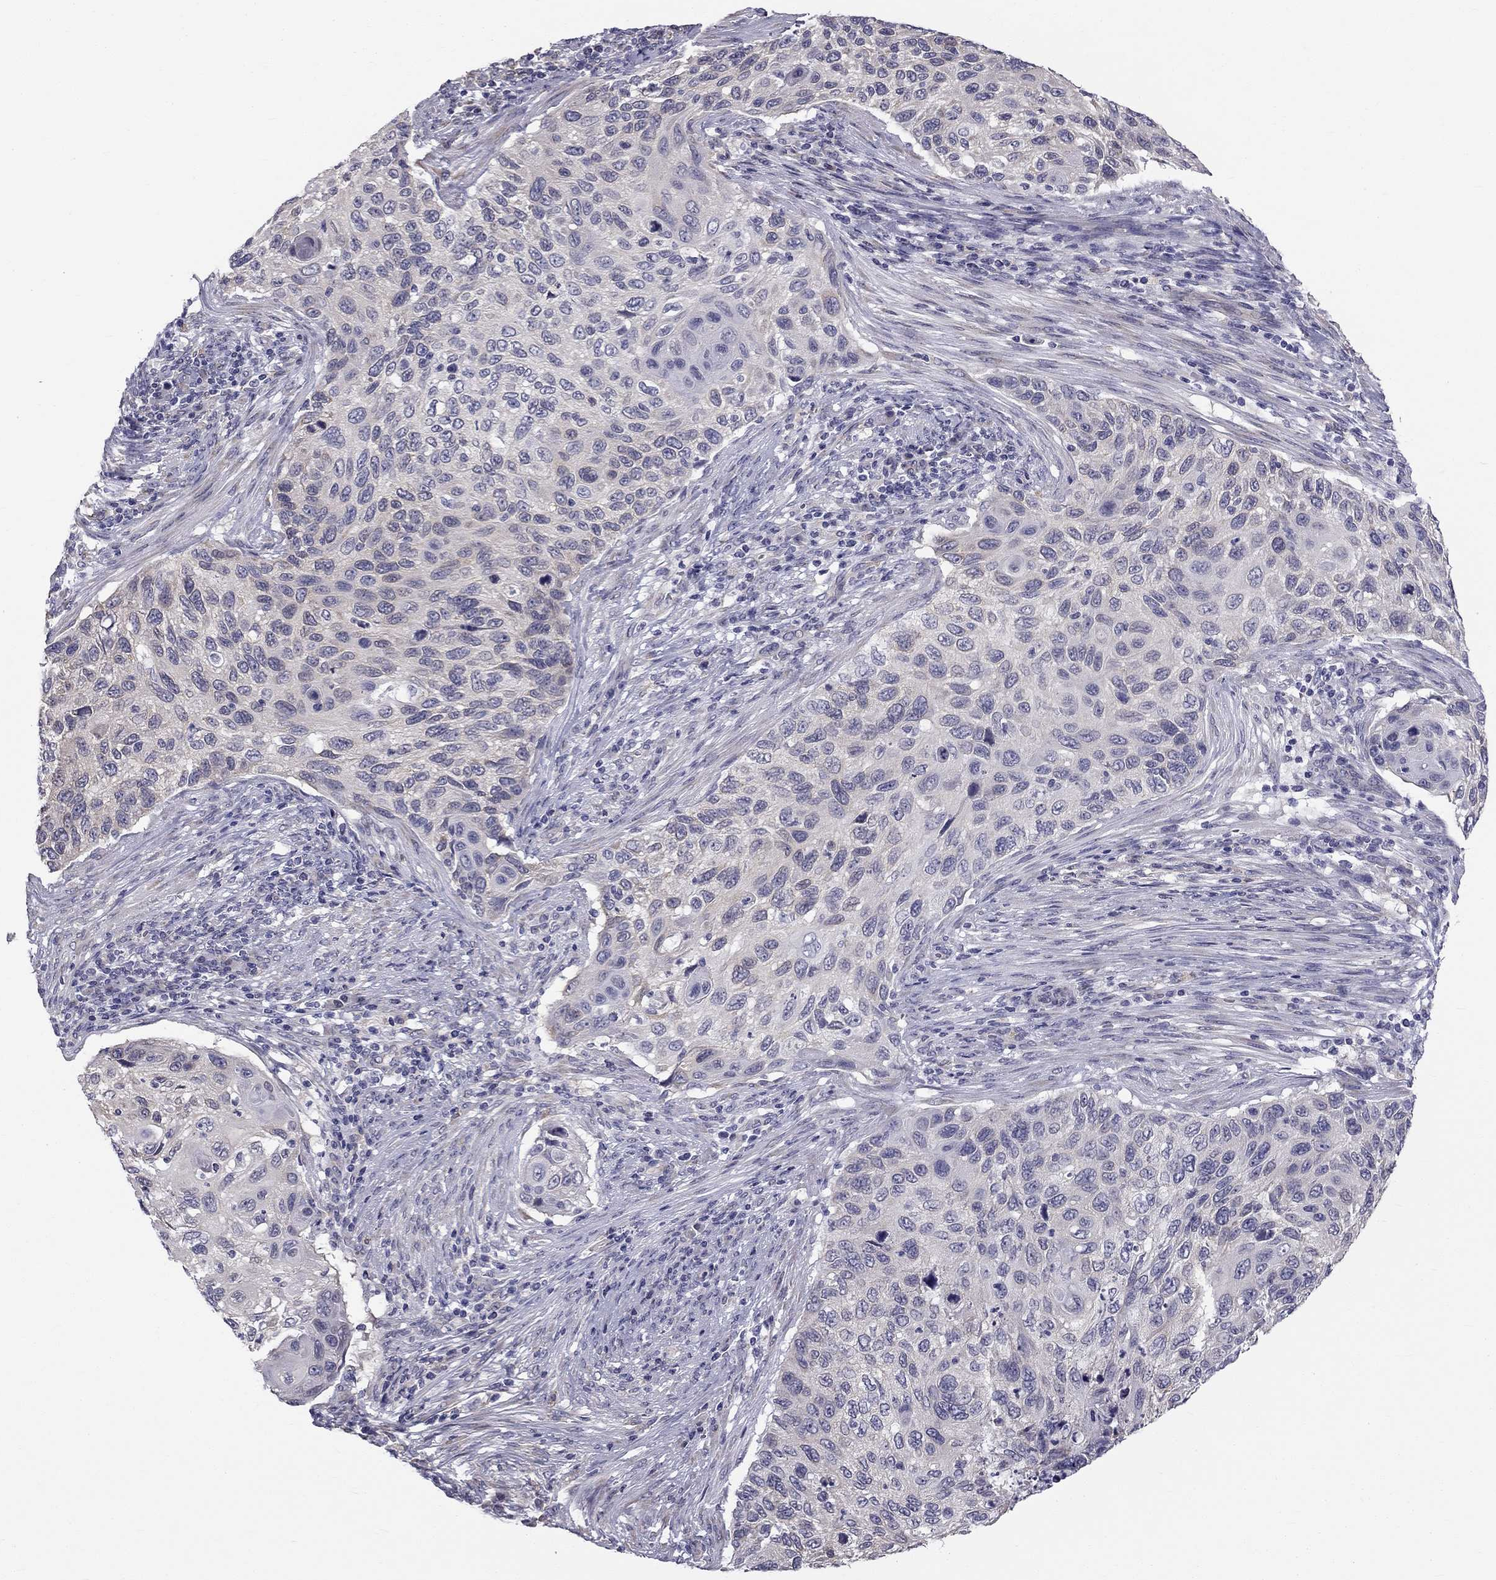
{"staining": {"intensity": "negative", "quantity": "none", "location": "none"}, "tissue": "cervical cancer", "cell_type": "Tumor cells", "image_type": "cancer", "snomed": [{"axis": "morphology", "description": "Squamous cell carcinoma, NOS"}, {"axis": "topography", "description": "Cervix"}], "caption": "Immunohistochemistry (IHC) of cervical cancer (squamous cell carcinoma) displays no staining in tumor cells.", "gene": "CCDC40", "patient": {"sex": "female", "age": 70}}